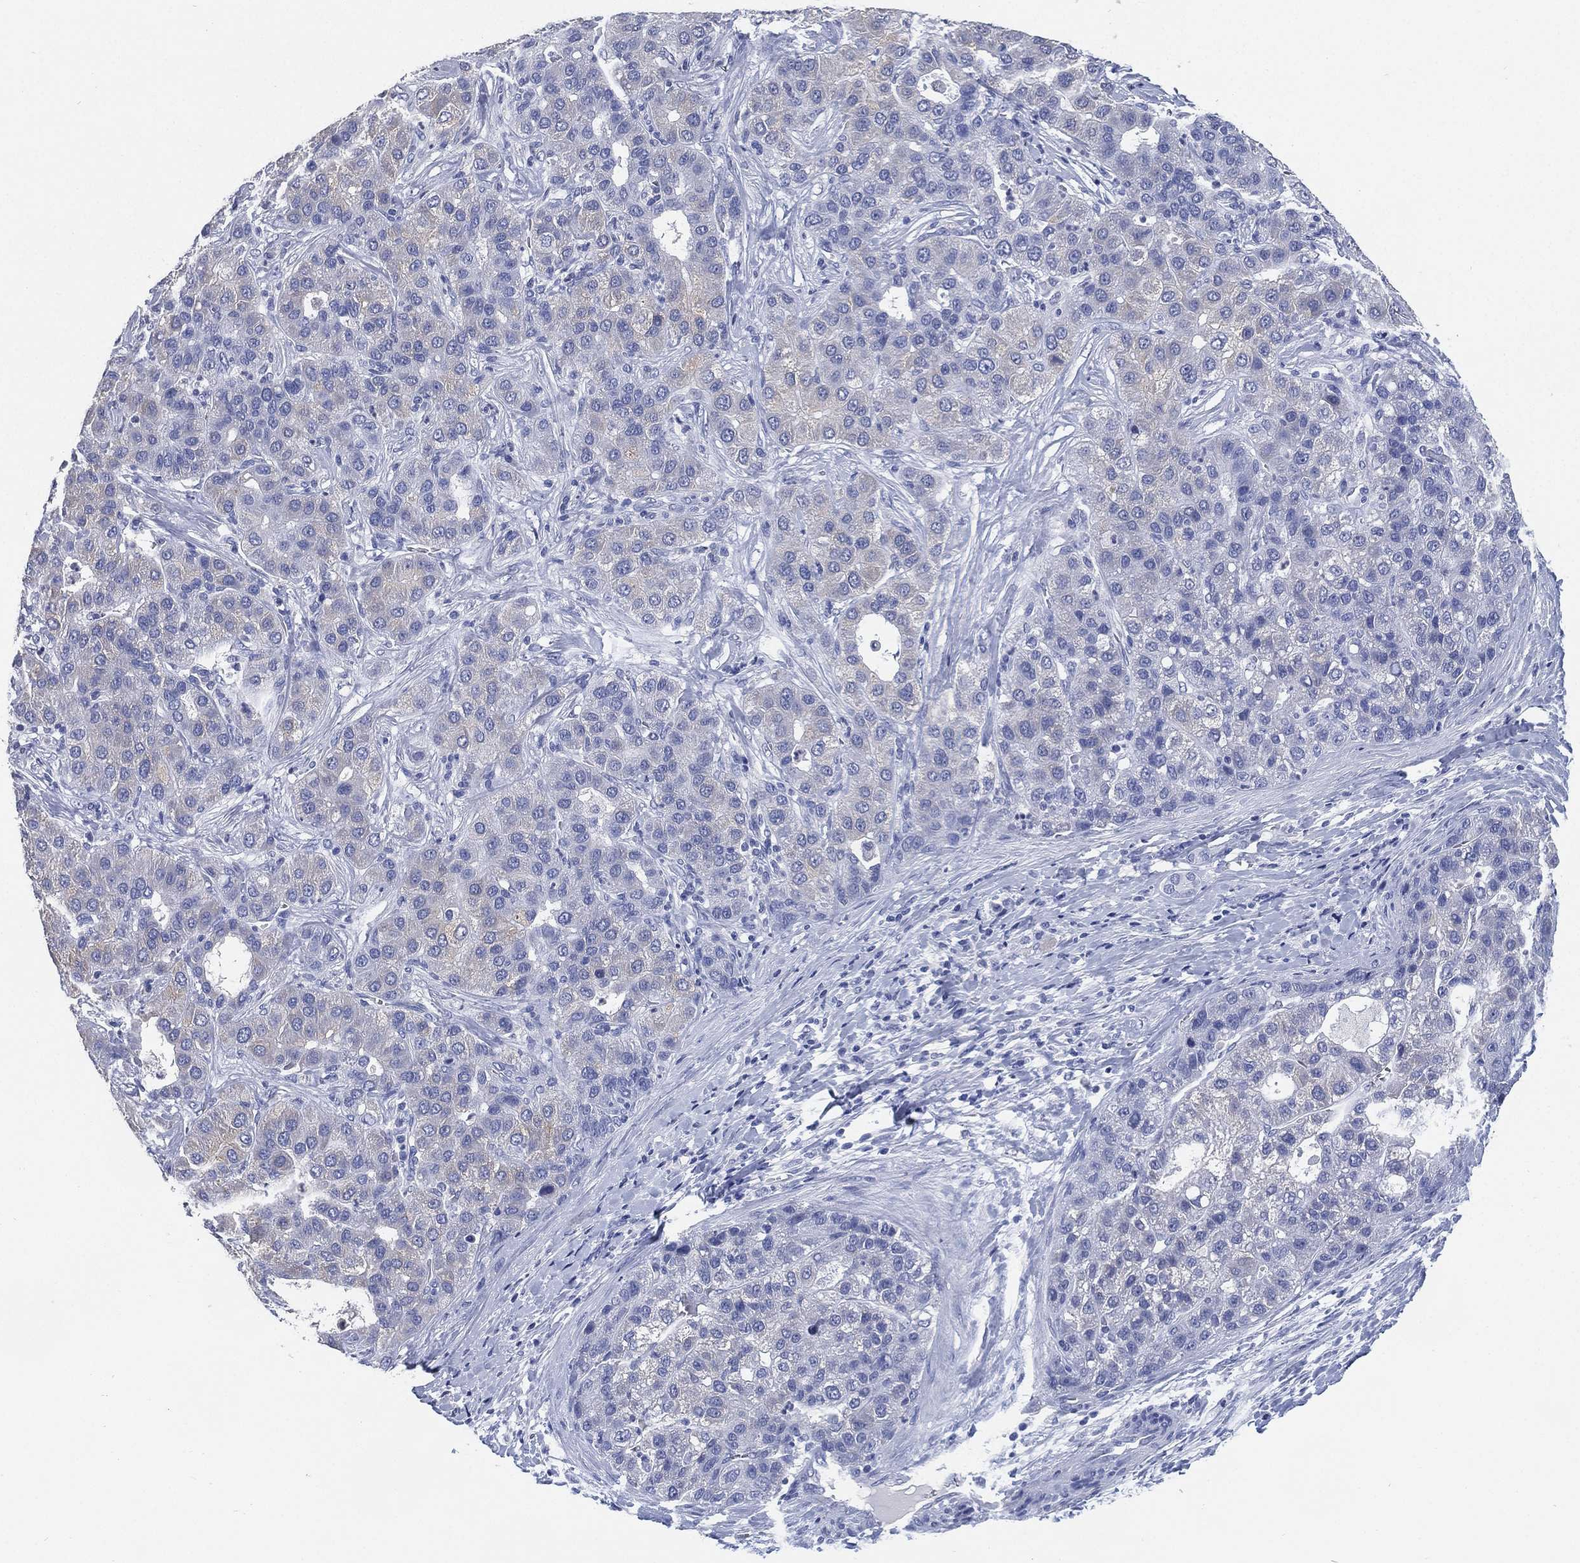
{"staining": {"intensity": "negative", "quantity": "none", "location": "none"}, "tissue": "liver cancer", "cell_type": "Tumor cells", "image_type": "cancer", "snomed": [{"axis": "morphology", "description": "Carcinoma, Hepatocellular, NOS"}, {"axis": "topography", "description": "Liver"}], "caption": "DAB (3,3'-diaminobenzidine) immunohistochemical staining of liver hepatocellular carcinoma reveals no significant staining in tumor cells.", "gene": "IYD", "patient": {"sex": "male", "age": 65}}